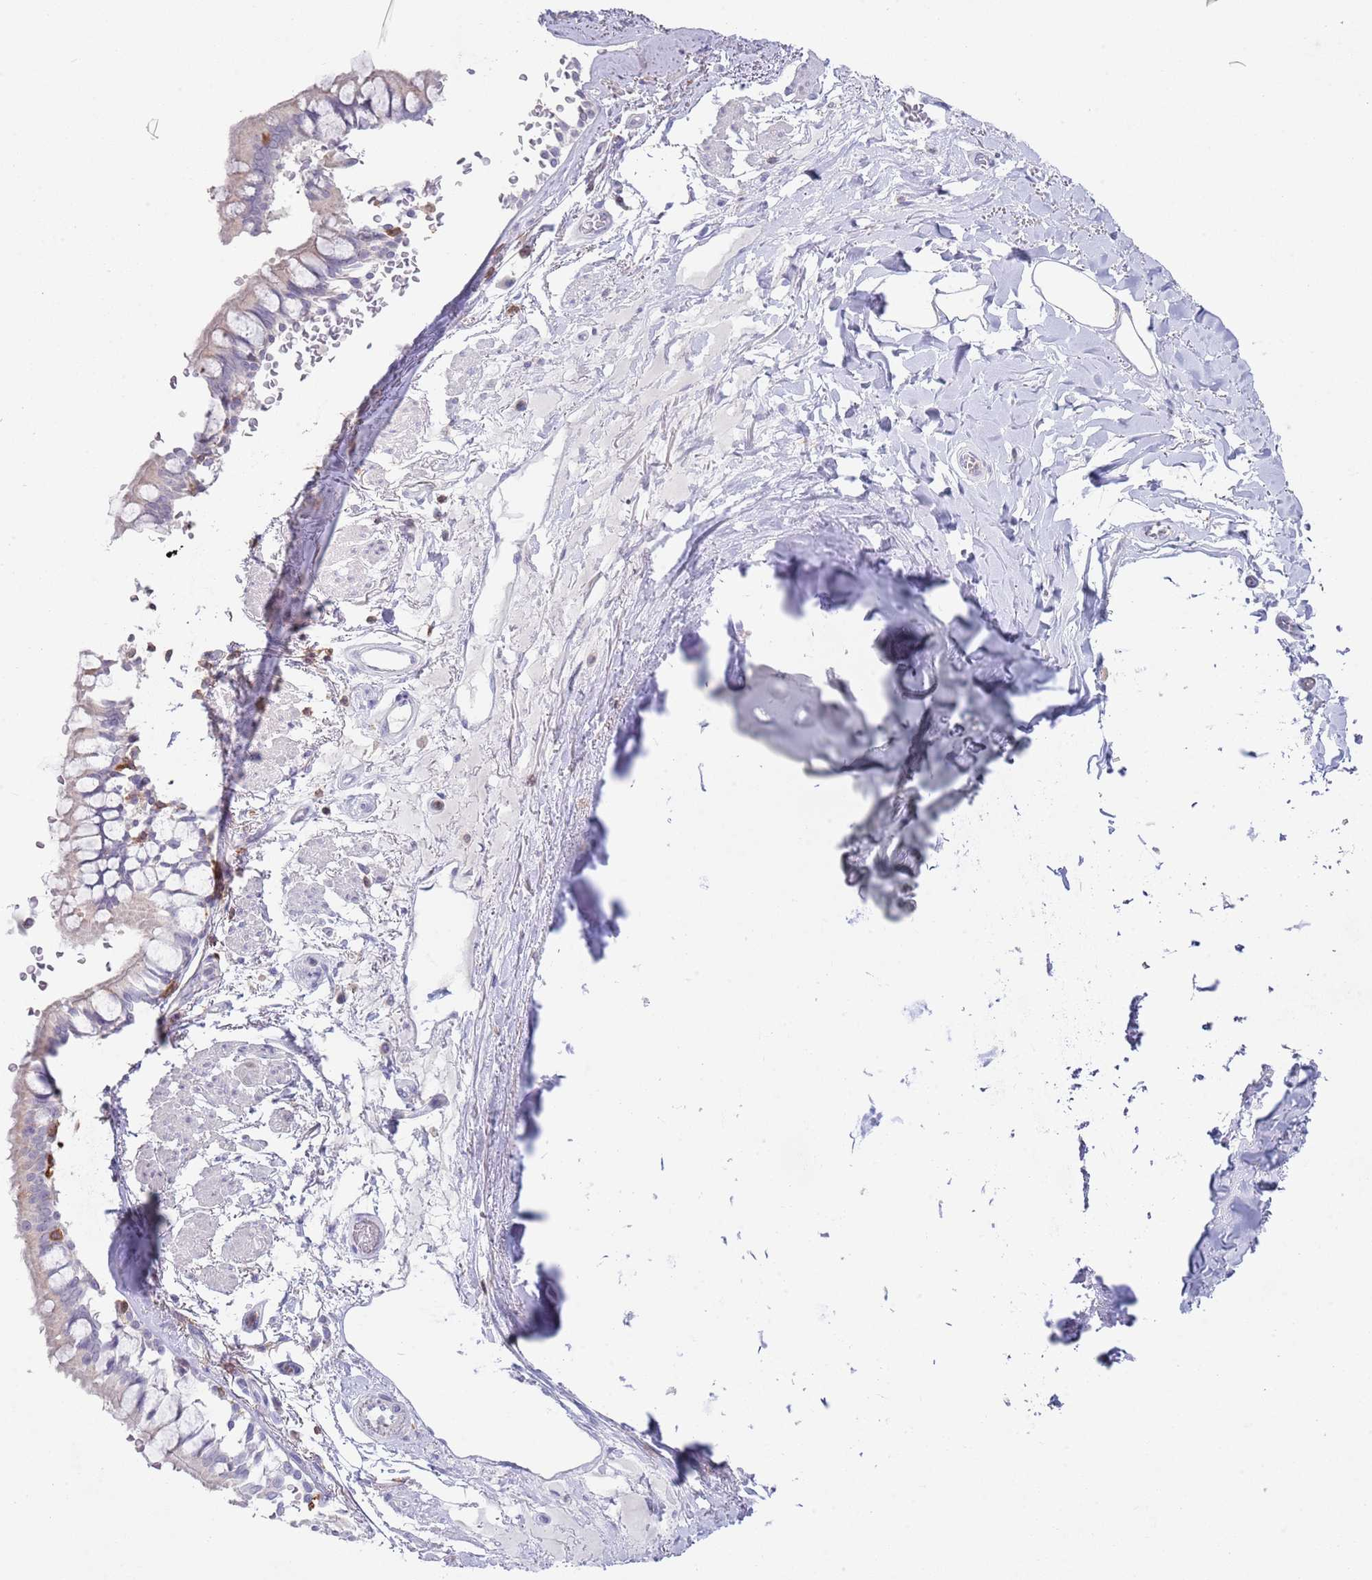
{"staining": {"intensity": "negative", "quantity": "none", "location": "none"}, "tissue": "bronchus", "cell_type": "Respiratory epithelial cells", "image_type": "normal", "snomed": [{"axis": "morphology", "description": "Normal tissue, NOS"}, {"axis": "topography", "description": "Bronchus"}], "caption": "IHC of normal bronchus demonstrates no positivity in respiratory epithelial cells. (DAB immunohistochemistry (IHC), high magnification).", "gene": "LPXN", "patient": {"sex": "male", "age": 70}}